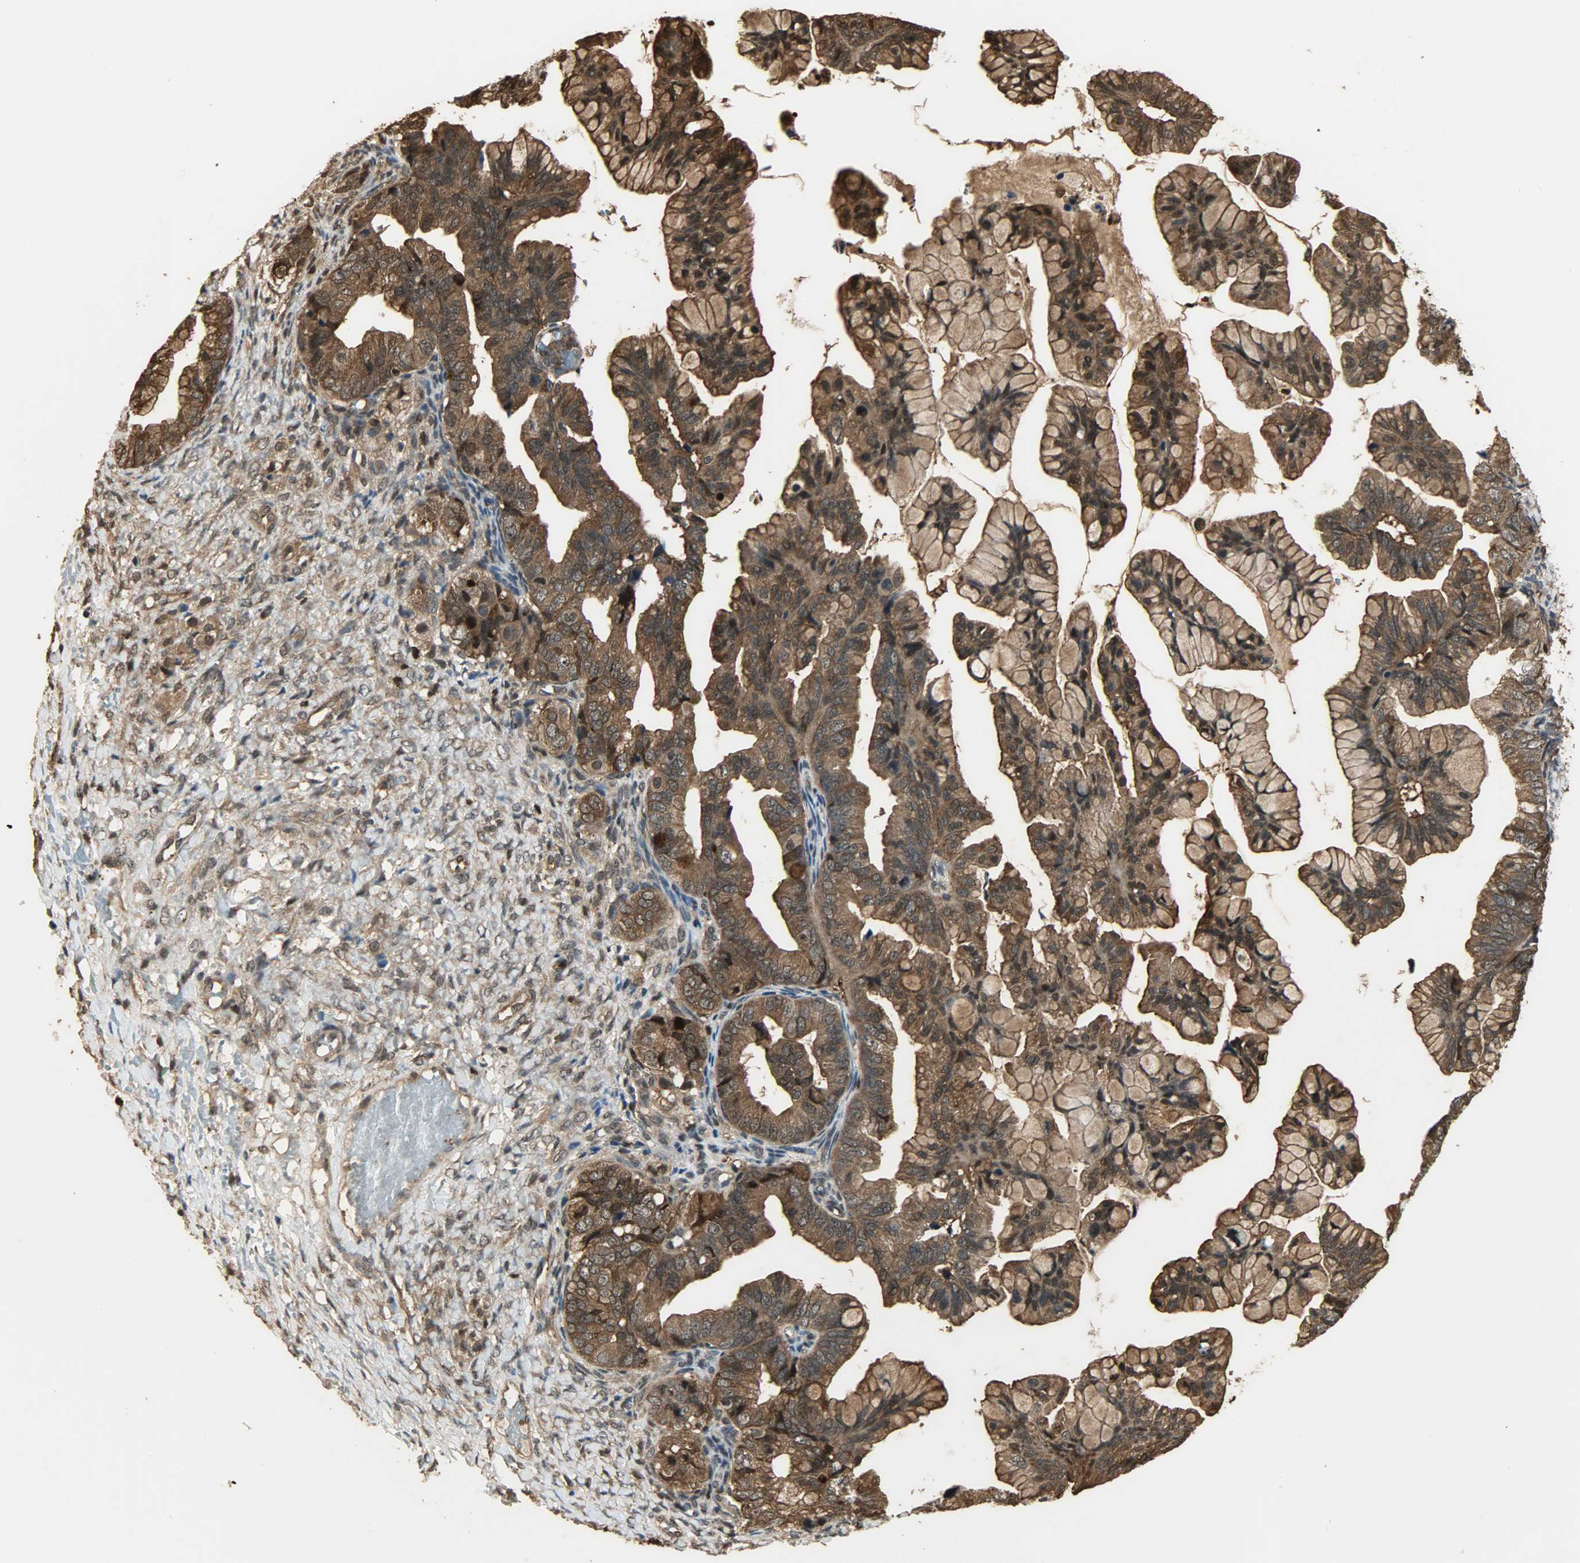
{"staining": {"intensity": "strong", "quantity": ">75%", "location": "cytoplasmic/membranous,nuclear"}, "tissue": "ovarian cancer", "cell_type": "Tumor cells", "image_type": "cancer", "snomed": [{"axis": "morphology", "description": "Cystadenocarcinoma, mucinous, NOS"}, {"axis": "topography", "description": "Ovary"}], "caption": "The histopathology image demonstrates a brown stain indicating the presence of a protein in the cytoplasmic/membranous and nuclear of tumor cells in ovarian mucinous cystadenocarcinoma. (IHC, brightfield microscopy, high magnification).", "gene": "YWHAZ", "patient": {"sex": "female", "age": 36}}